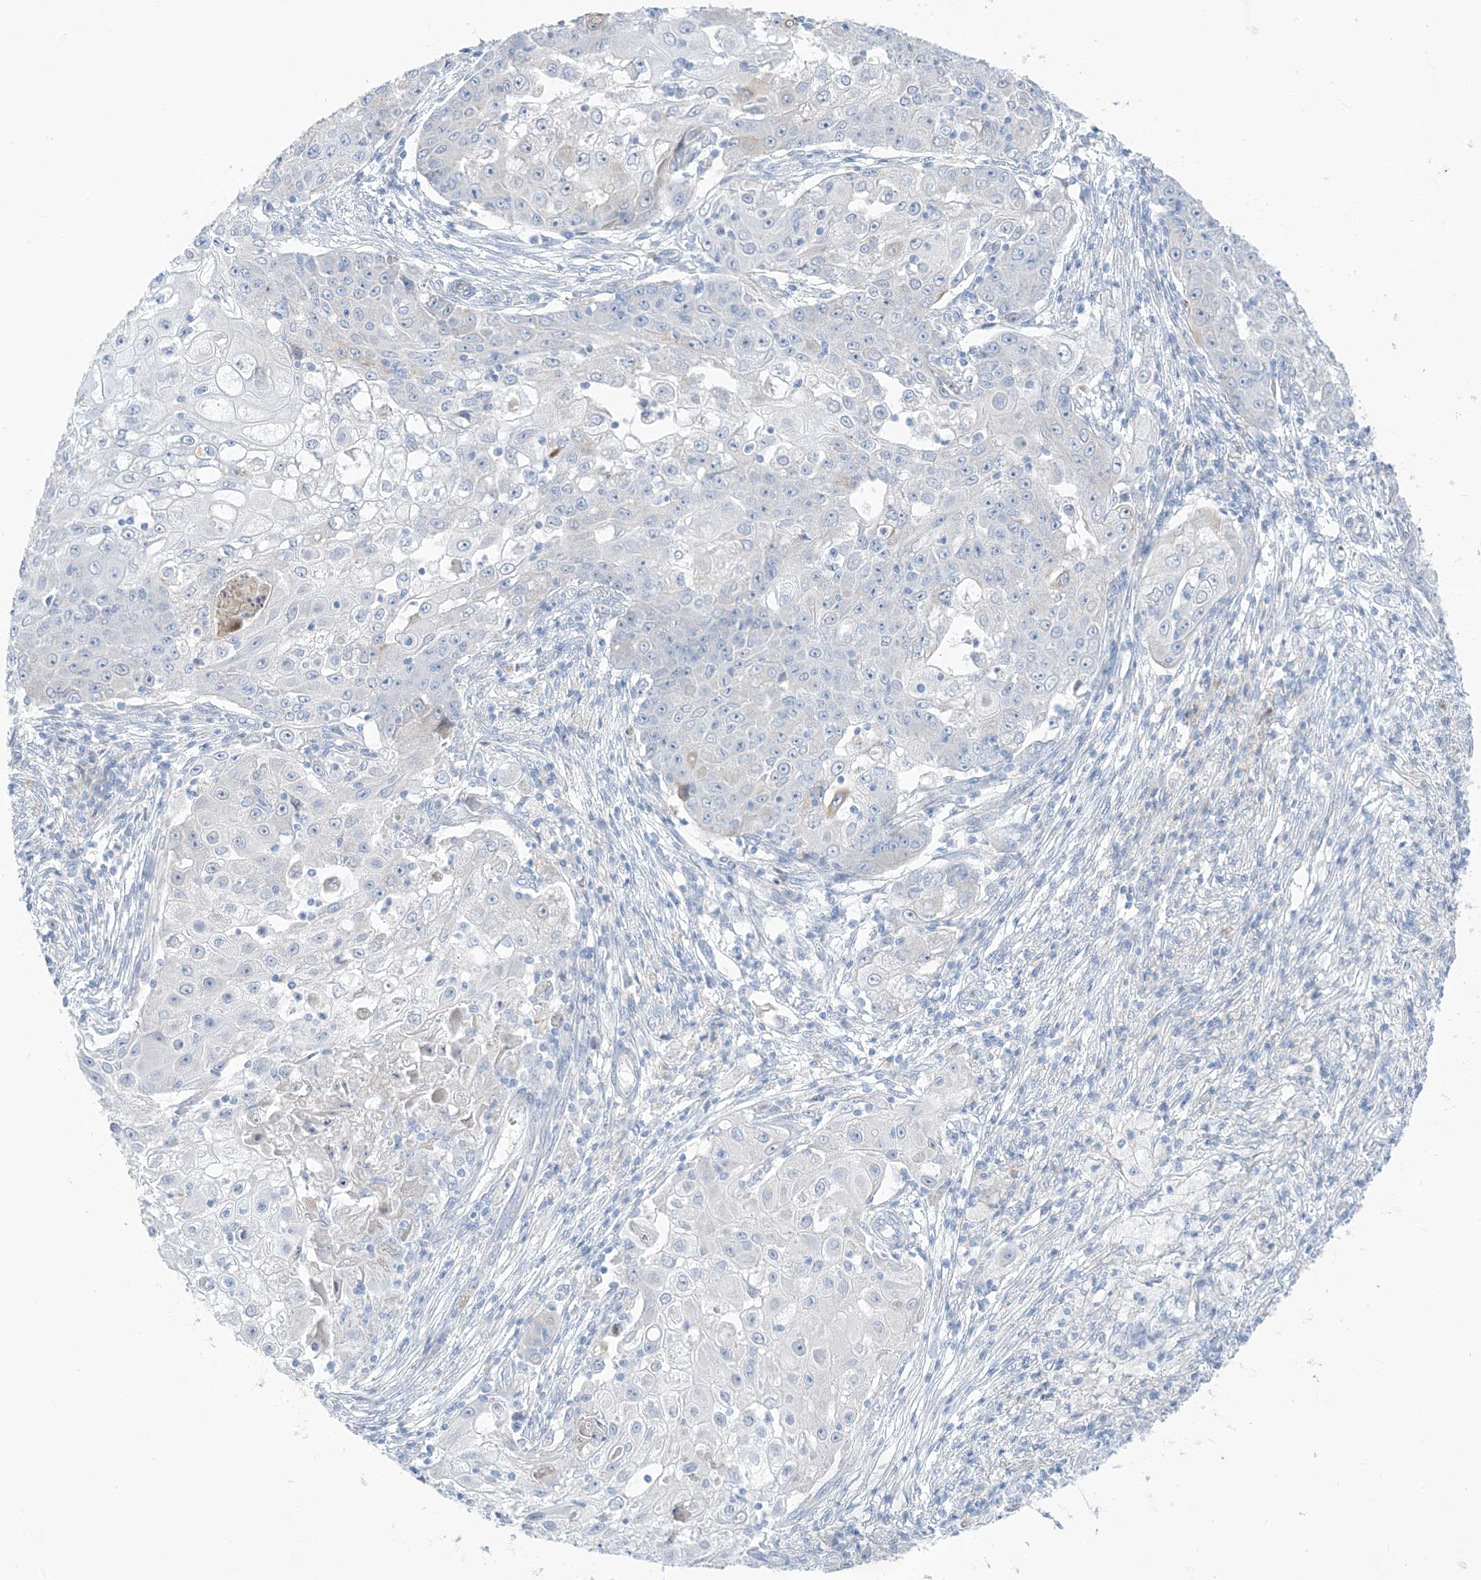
{"staining": {"intensity": "negative", "quantity": "none", "location": "none"}, "tissue": "ovarian cancer", "cell_type": "Tumor cells", "image_type": "cancer", "snomed": [{"axis": "morphology", "description": "Carcinoma, endometroid"}, {"axis": "topography", "description": "Ovary"}], "caption": "Immunohistochemistry (IHC) of ovarian endometroid carcinoma exhibits no expression in tumor cells.", "gene": "ATP11C", "patient": {"sex": "female", "age": 42}}